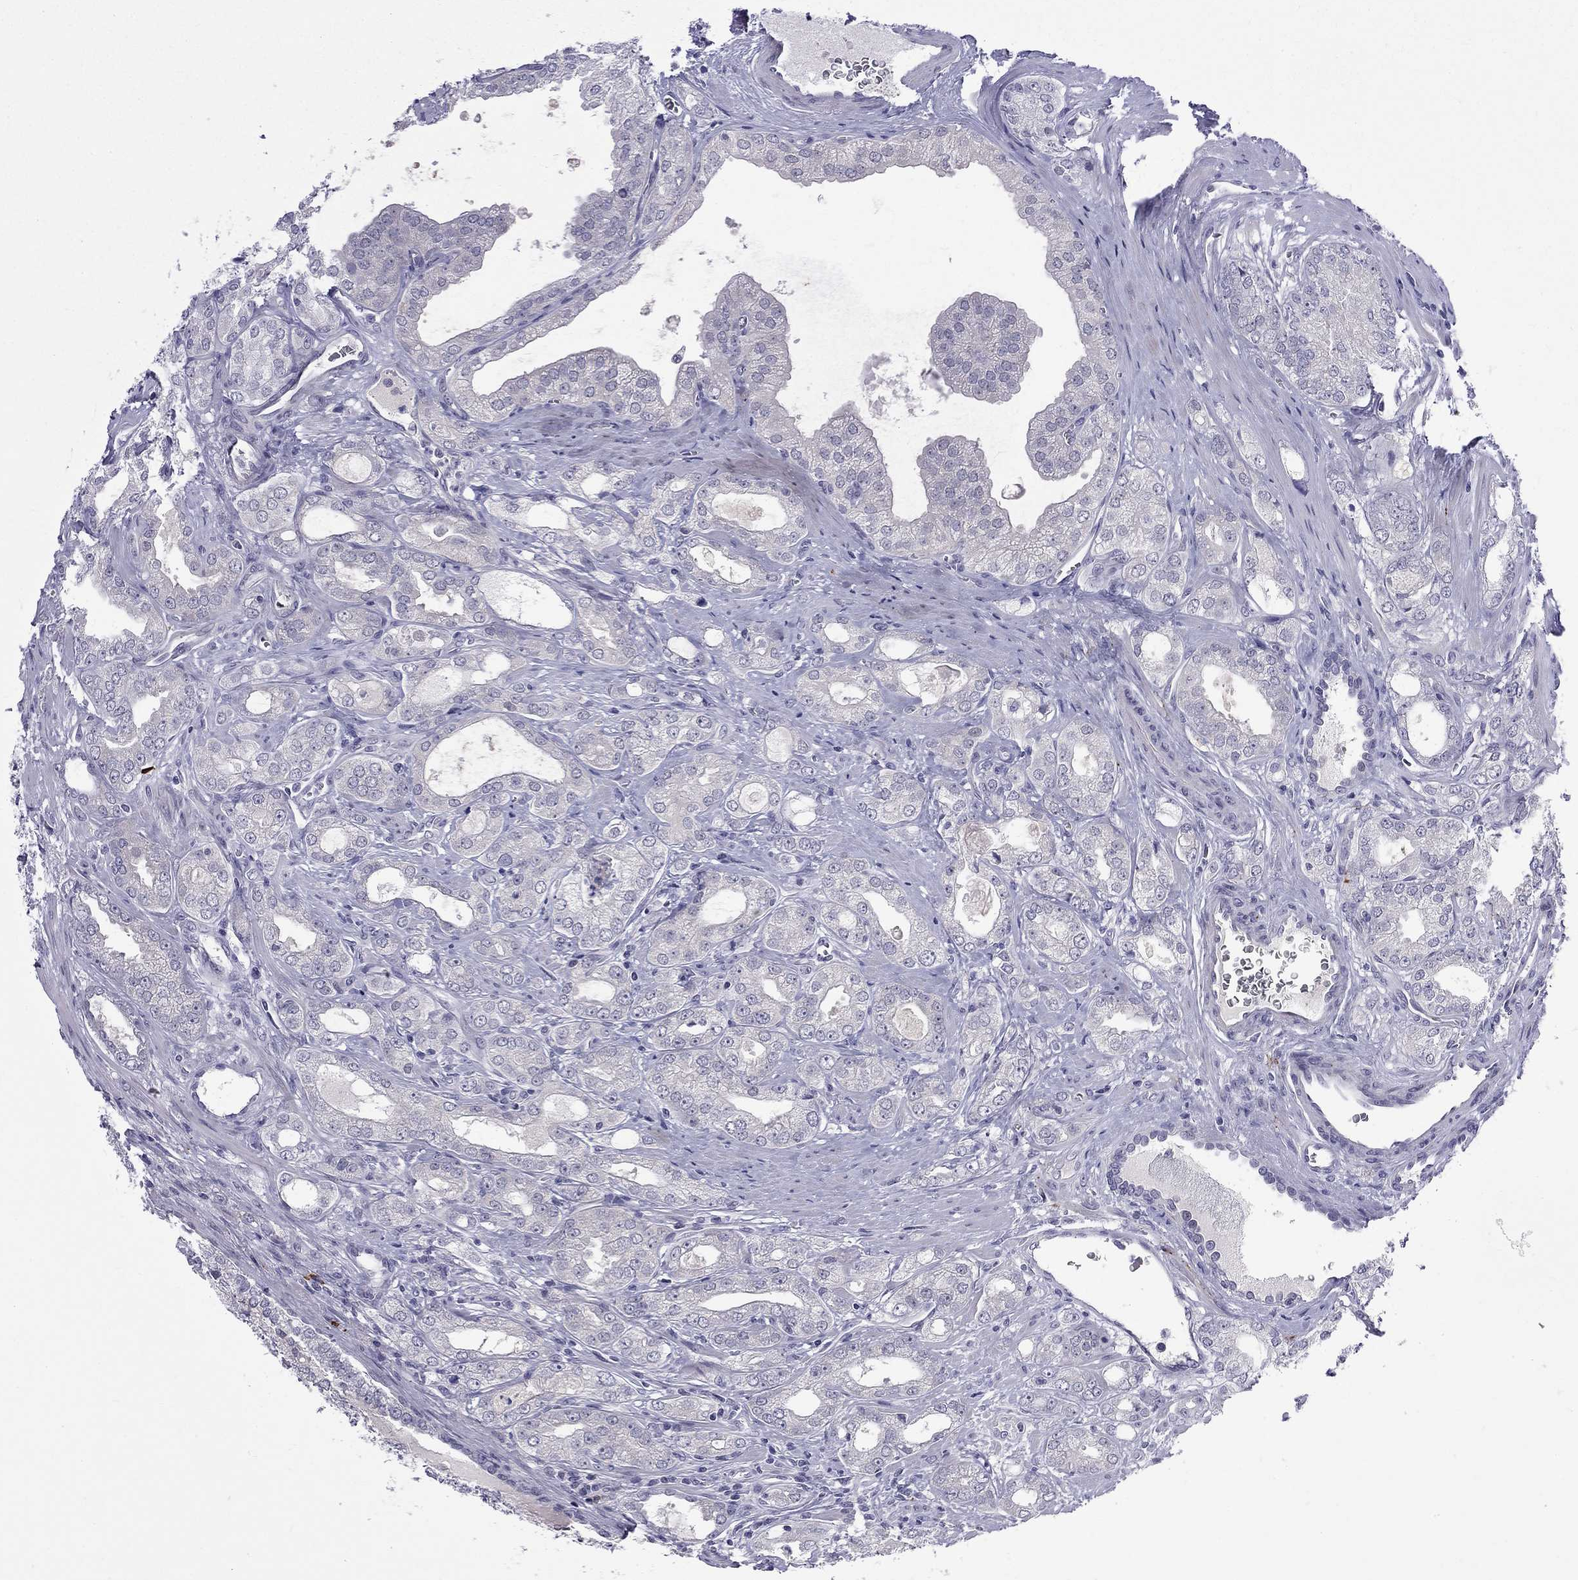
{"staining": {"intensity": "negative", "quantity": "none", "location": "none"}, "tissue": "prostate cancer", "cell_type": "Tumor cells", "image_type": "cancer", "snomed": [{"axis": "morphology", "description": "Adenocarcinoma, NOS"}, {"axis": "morphology", "description": "Adenocarcinoma, High grade"}, {"axis": "topography", "description": "Prostate"}], "caption": "A histopathology image of human high-grade adenocarcinoma (prostate) is negative for staining in tumor cells. The staining is performed using DAB (3,3'-diaminobenzidine) brown chromogen with nuclei counter-stained in using hematoxylin.", "gene": "RTL9", "patient": {"sex": "male", "age": 70}}